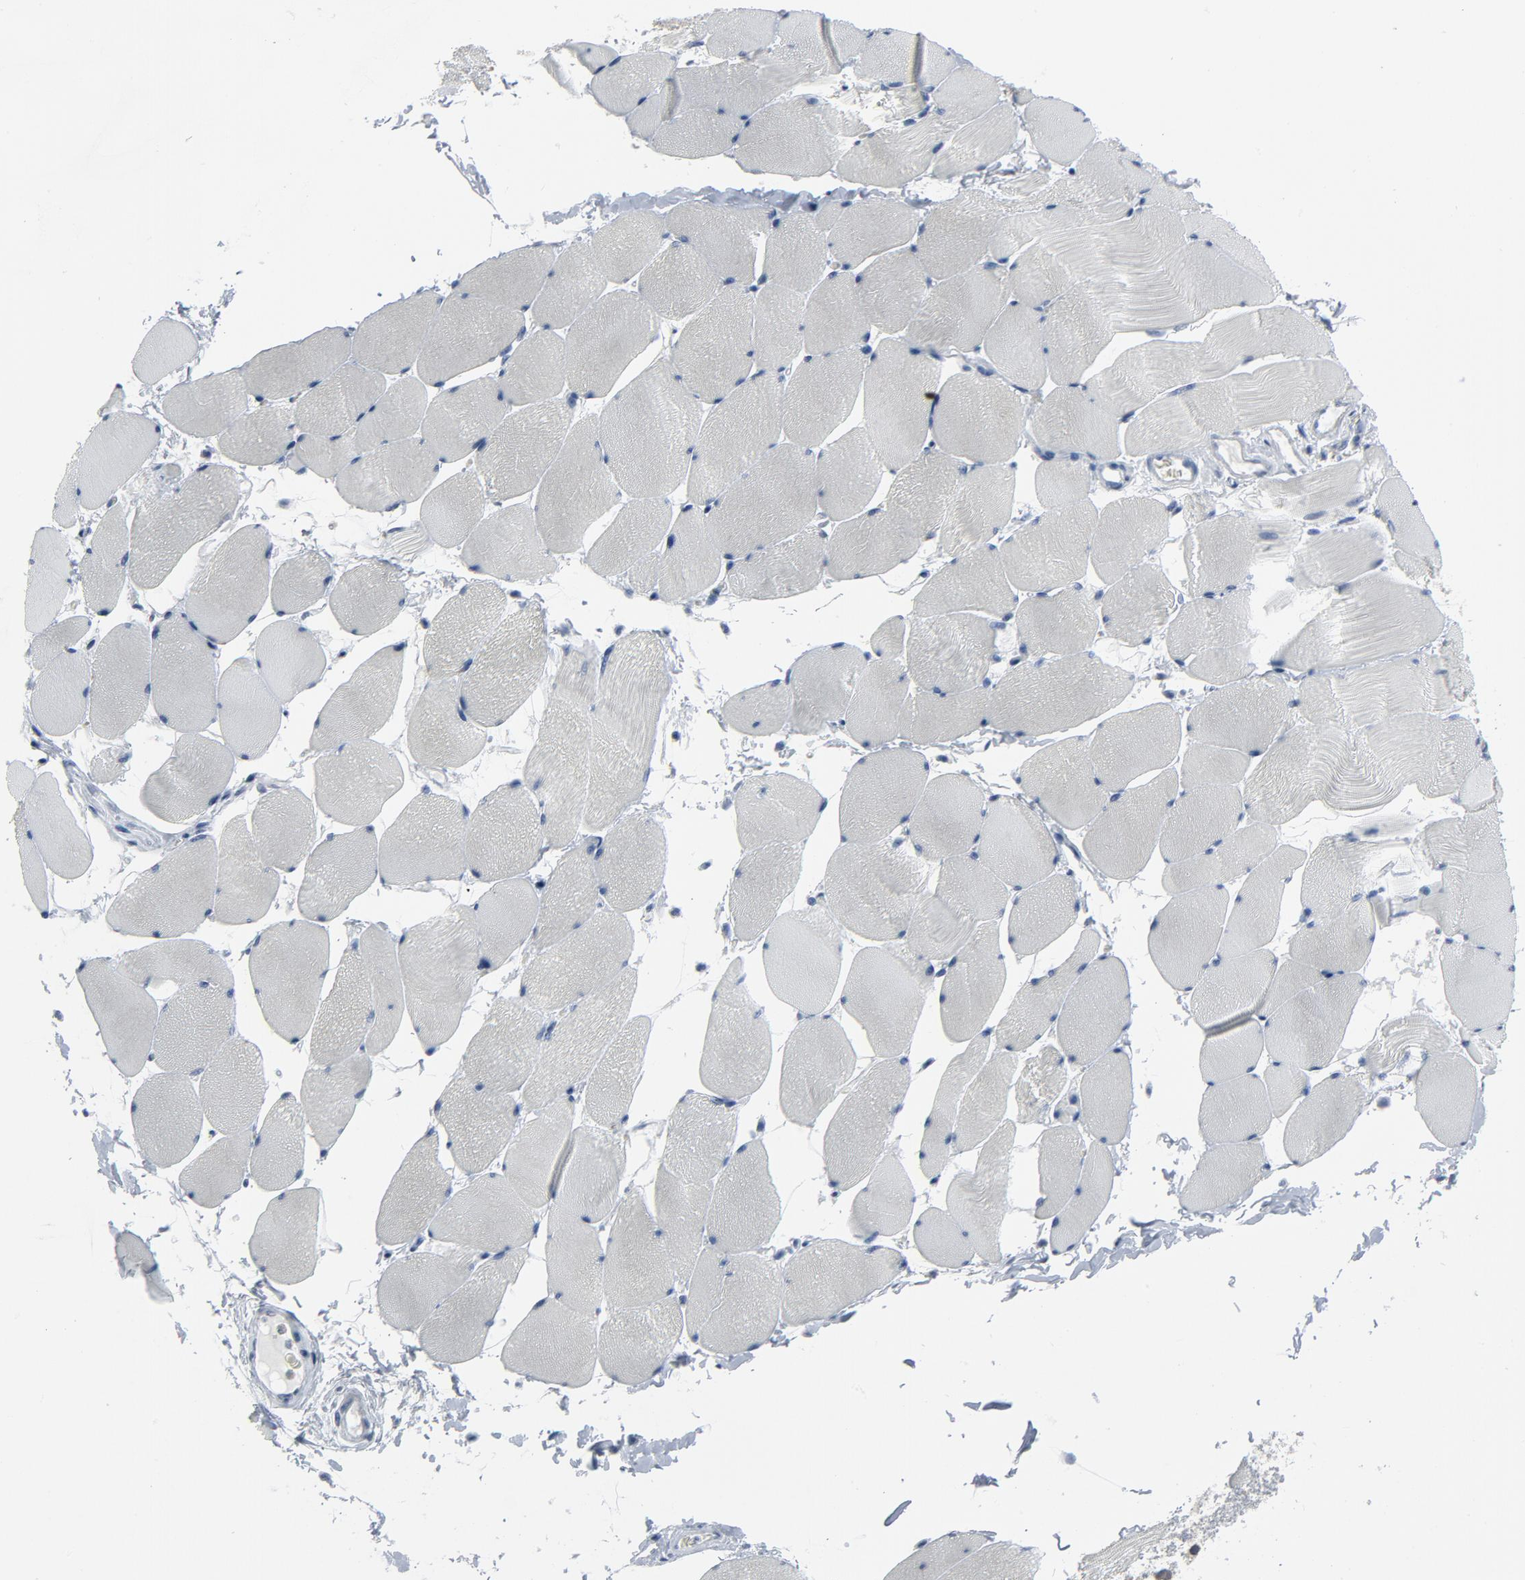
{"staining": {"intensity": "negative", "quantity": "none", "location": "none"}, "tissue": "skeletal muscle", "cell_type": "Myocytes", "image_type": "normal", "snomed": [{"axis": "morphology", "description": "Normal tissue, NOS"}, {"axis": "topography", "description": "Skeletal muscle"}], "caption": "Myocytes show no significant protein positivity in benign skeletal muscle. The staining is performed using DAB (3,3'-diaminobenzidine) brown chromogen with nuclei counter-stained in using hematoxylin.", "gene": "GPX2", "patient": {"sex": "male", "age": 62}}